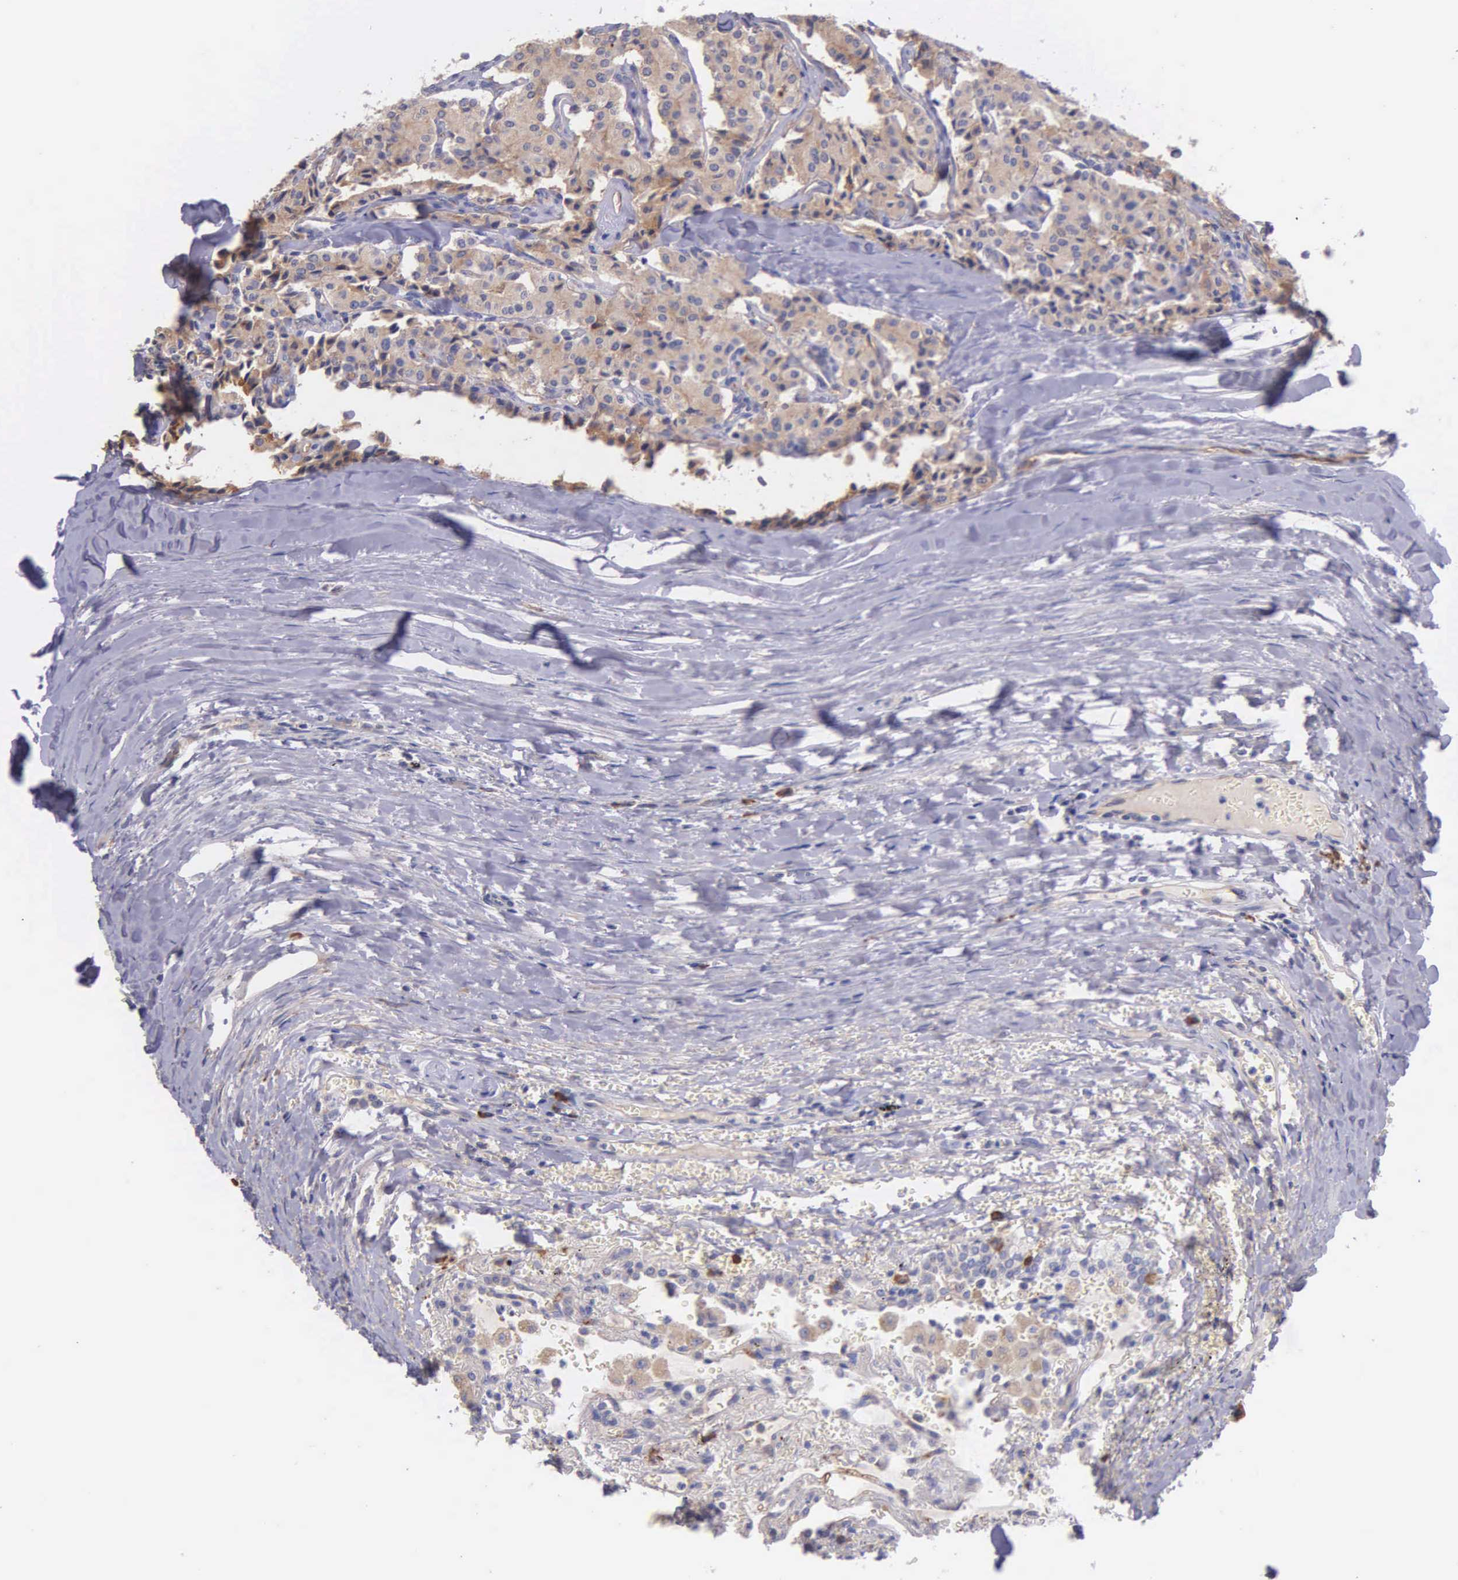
{"staining": {"intensity": "moderate", "quantity": ">75%", "location": "cytoplasmic/membranous"}, "tissue": "carcinoid", "cell_type": "Tumor cells", "image_type": "cancer", "snomed": [{"axis": "morphology", "description": "Carcinoid, malignant, NOS"}, {"axis": "topography", "description": "Bronchus"}], "caption": "Human carcinoid stained for a protein (brown) reveals moderate cytoplasmic/membranous positive staining in approximately >75% of tumor cells.", "gene": "ZC3H12B", "patient": {"sex": "male", "age": 55}}